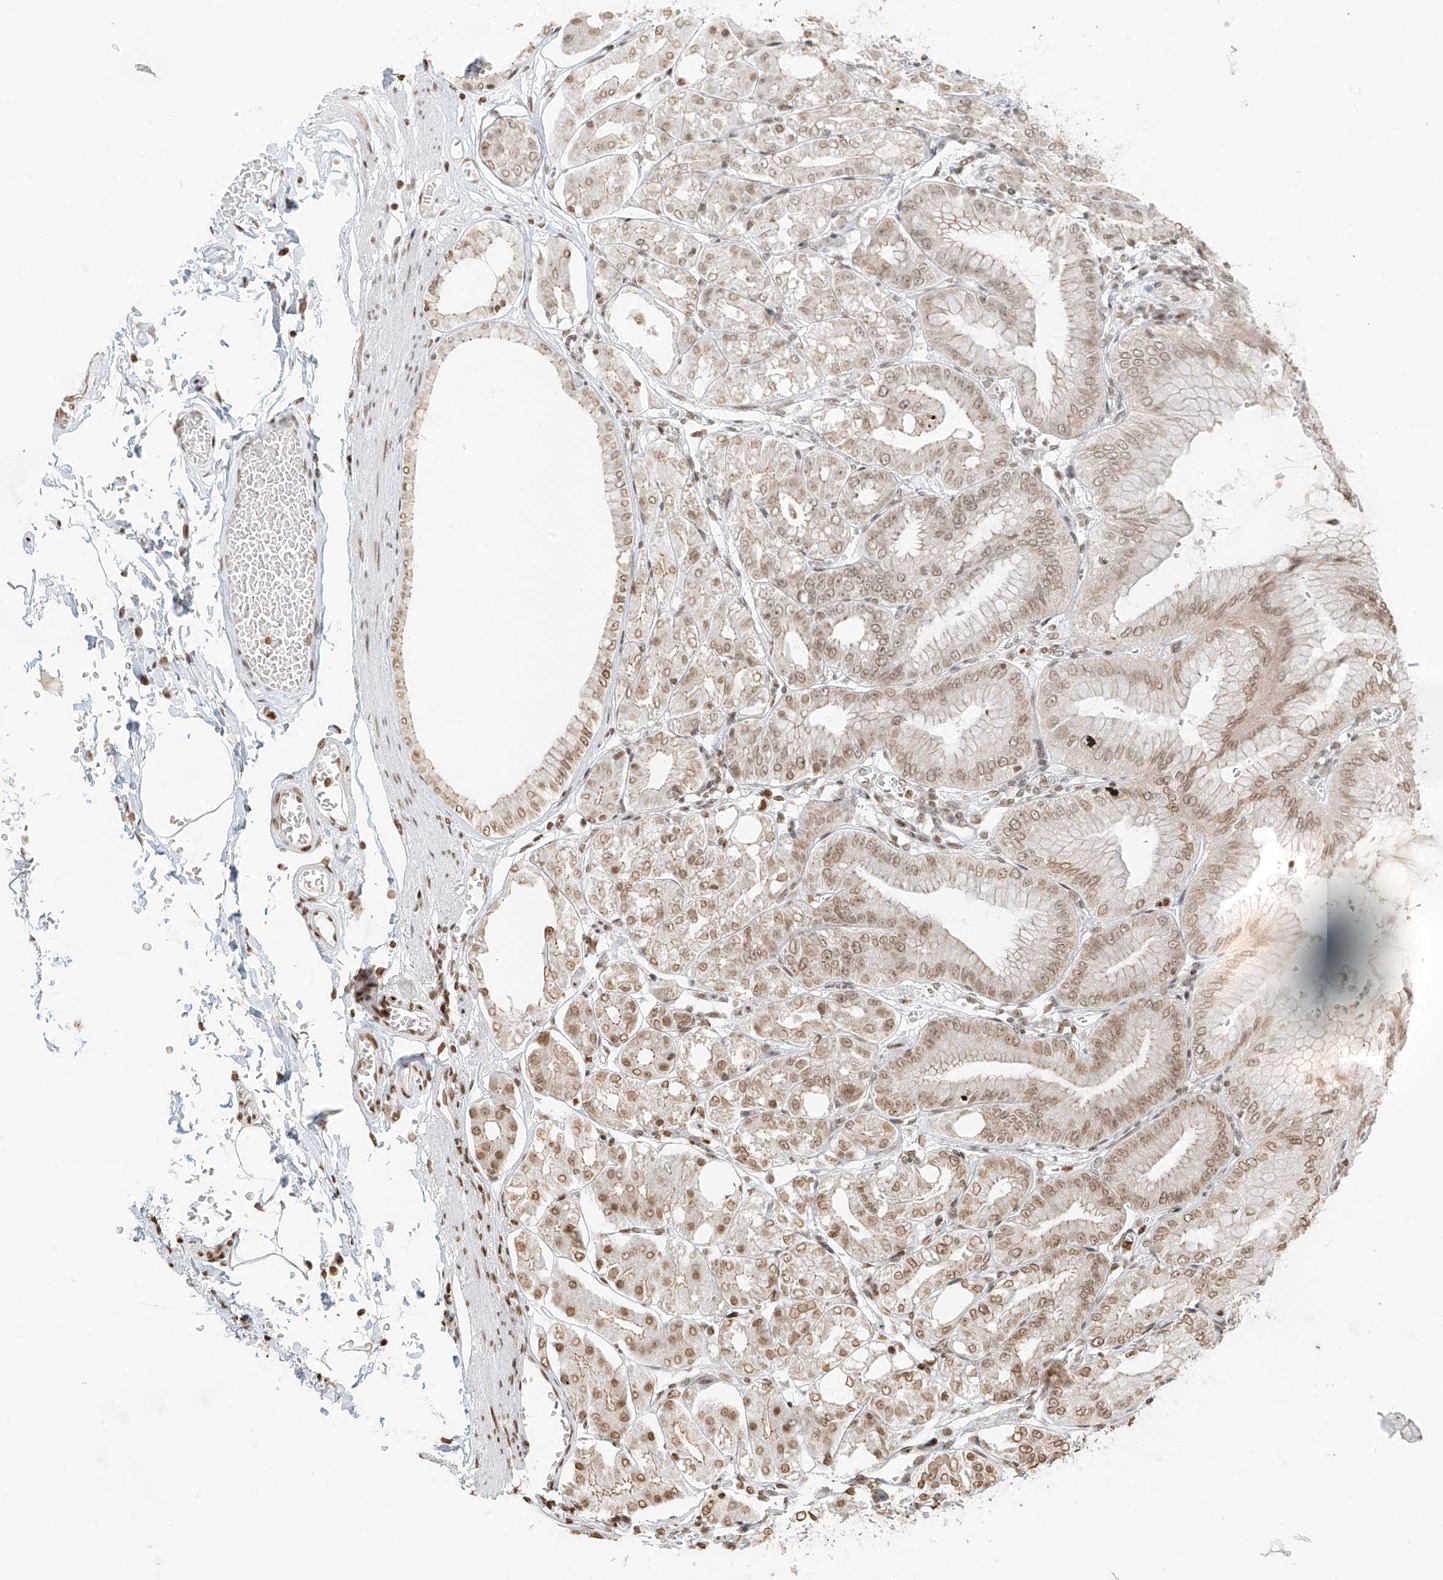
{"staining": {"intensity": "moderate", "quantity": ">75%", "location": "nuclear"}, "tissue": "stomach", "cell_type": "Glandular cells", "image_type": "normal", "snomed": [{"axis": "morphology", "description": "Normal tissue, NOS"}, {"axis": "topography", "description": "Stomach, lower"}], "caption": "Immunohistochemical staining of normal human stomach reveals >75% levels of moderate nuclear protein staining in approximately >75% of glandular cells.", "gene": "C17orf58", "patient": {"sex": "male", "age": 71}}